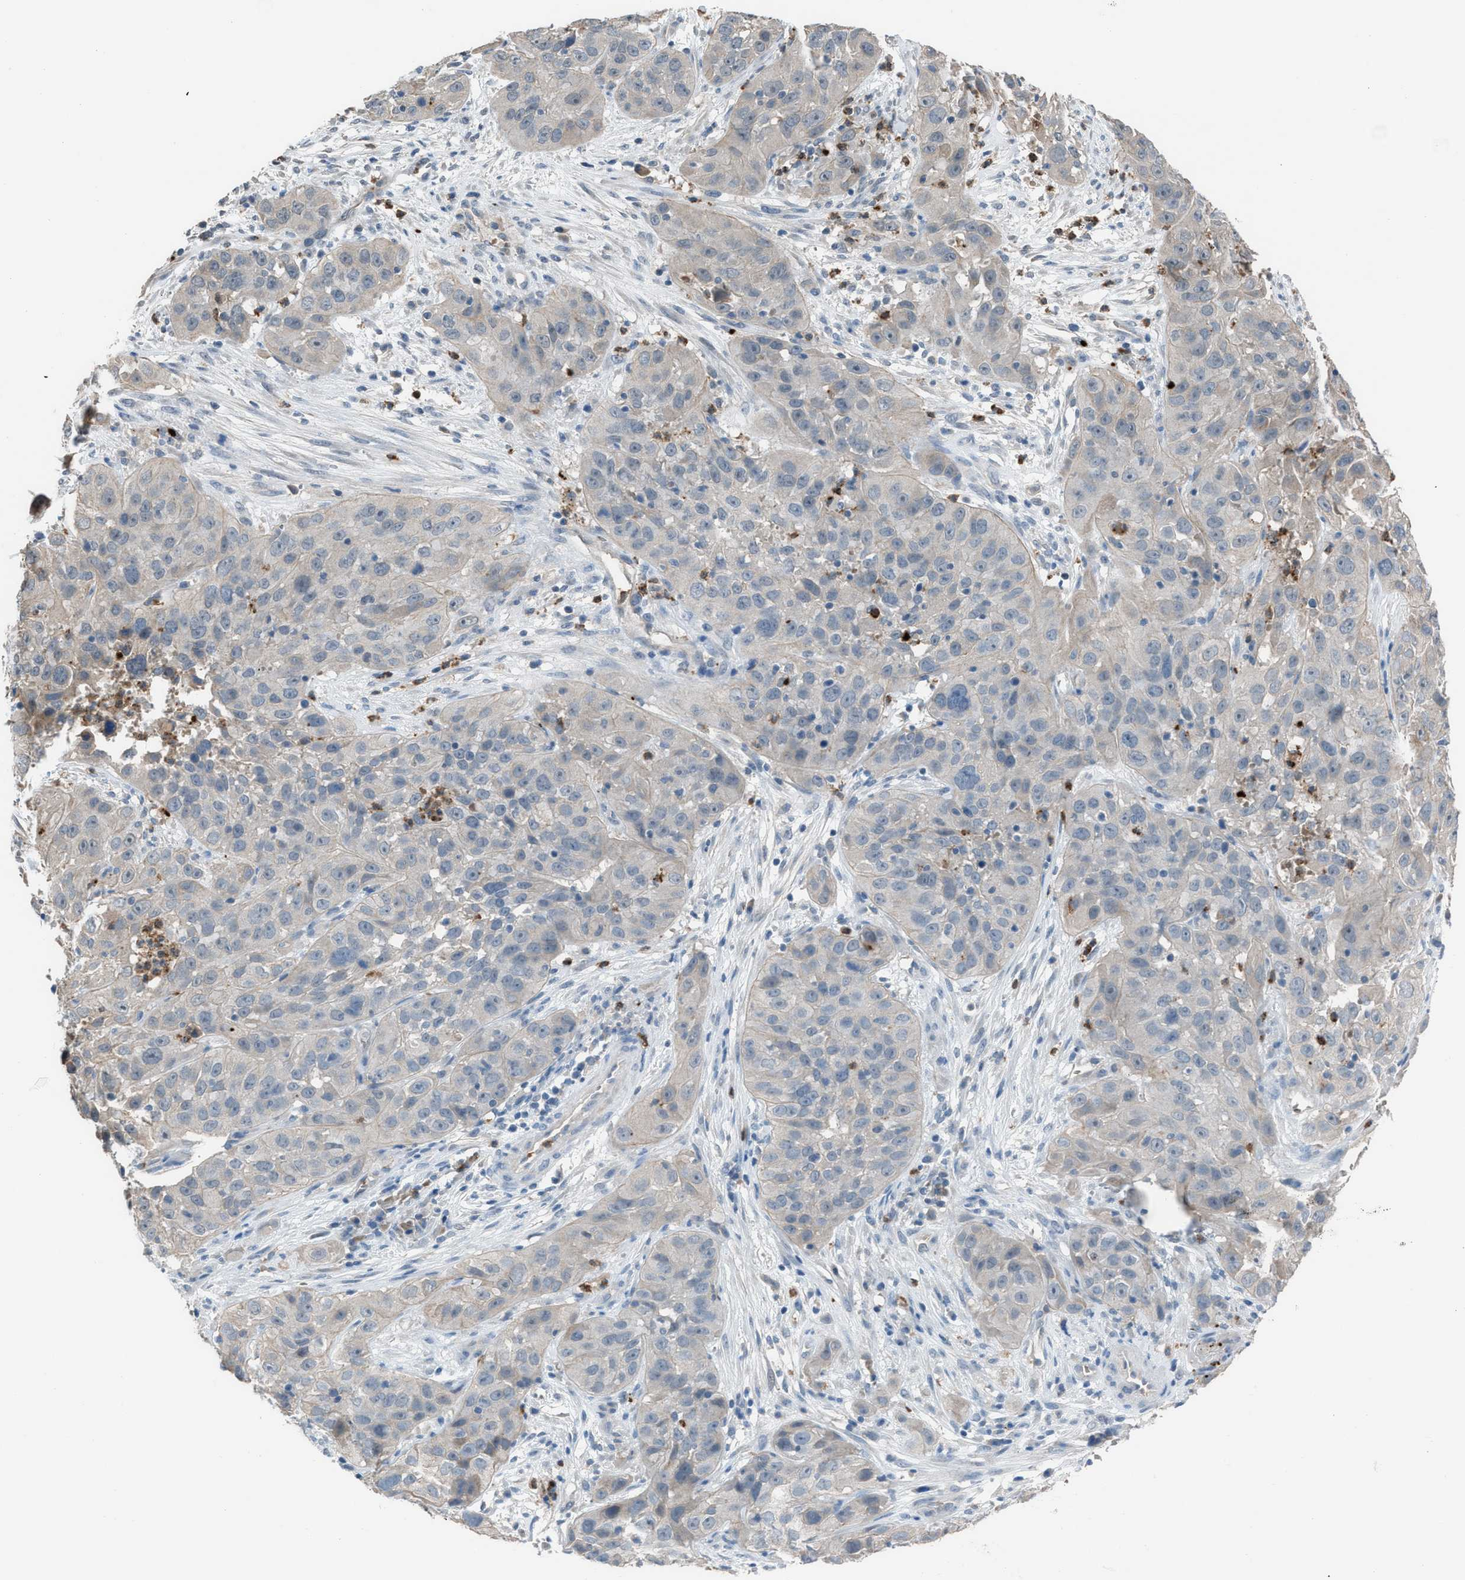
{"staining": {"intensity": "negative", "quantity": "none", "location": "none"}, "tissue": "cervical cancer", "cell_type": "Tumor cells", "image_type": "cancer", "snomed": [{"axis": "morphology", "description": "Squamous cell carcinoma, NOS"}, {"axis": "topography", "description": "Cervix"}], "caption": "Immunohistochemical staining of human cervical cancer (squamous cell carcinoma) demonstrates no significant positivity in tumor cells. (DAB IHC with hematoxylin counter stain).", "gene": "CFAP77", "patient": {"sex": "female", "age": 32}}